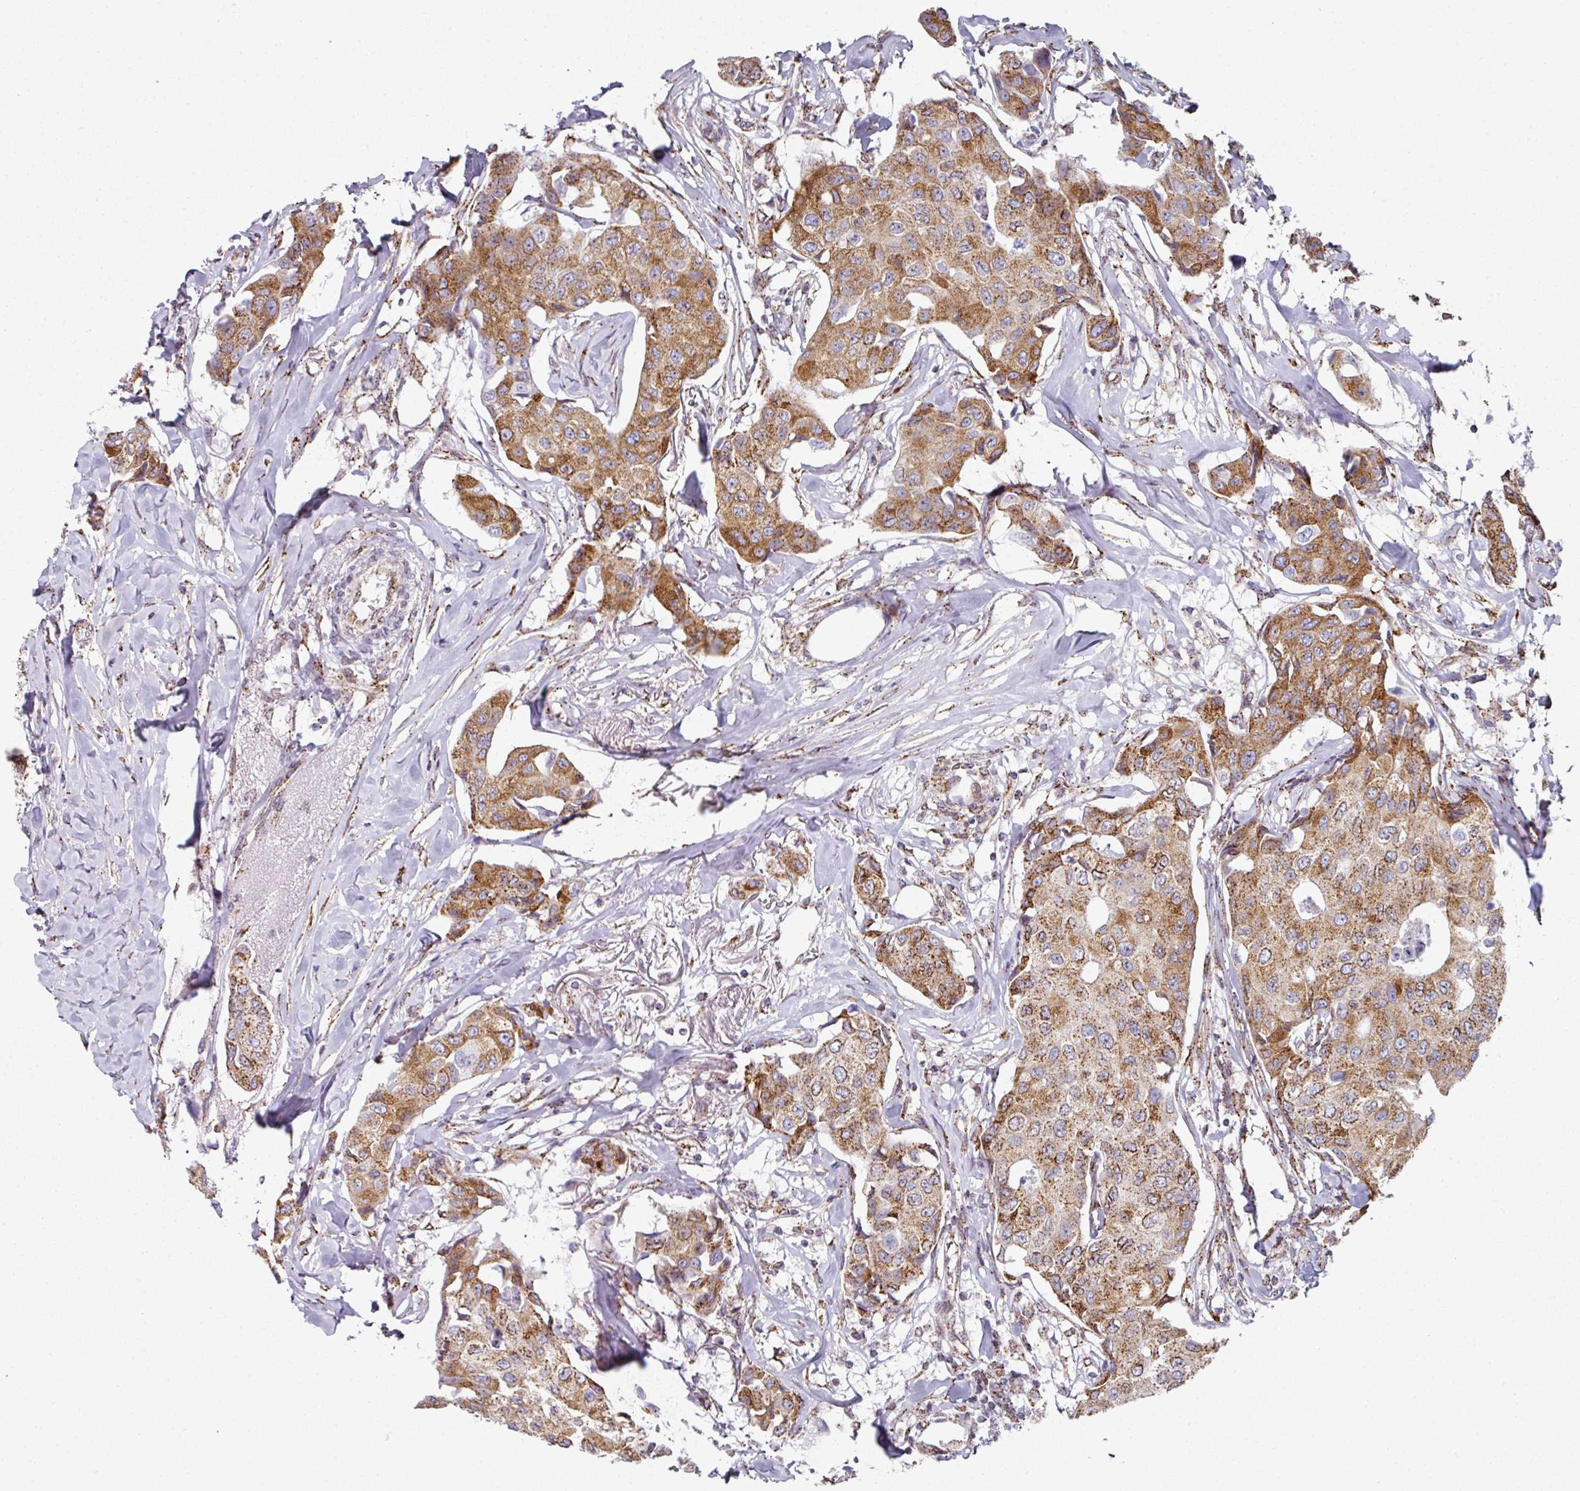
{"staining": {"intensity": "moderate", "quantity": ">75%", "location": "cytoplasmic/membranous"}, "tissue": "breast cancer", "cell_type": "Tumor cells", "image_type": "cancer", "snomed": [{"axis": "morphology", "description": "Duct carcinoma"}, {"axis": "topography", "description": "Breast"}], "caption": "The micrograph reveals immunohistochemical staining of breast cancer (invasive ductal carcinoma). There is moderate cytoplasmic/membranous positivity is present in about >75% of tumor cells.", "gene": "CCDC85B", "patient": {"sex": "female", "age": 80}}